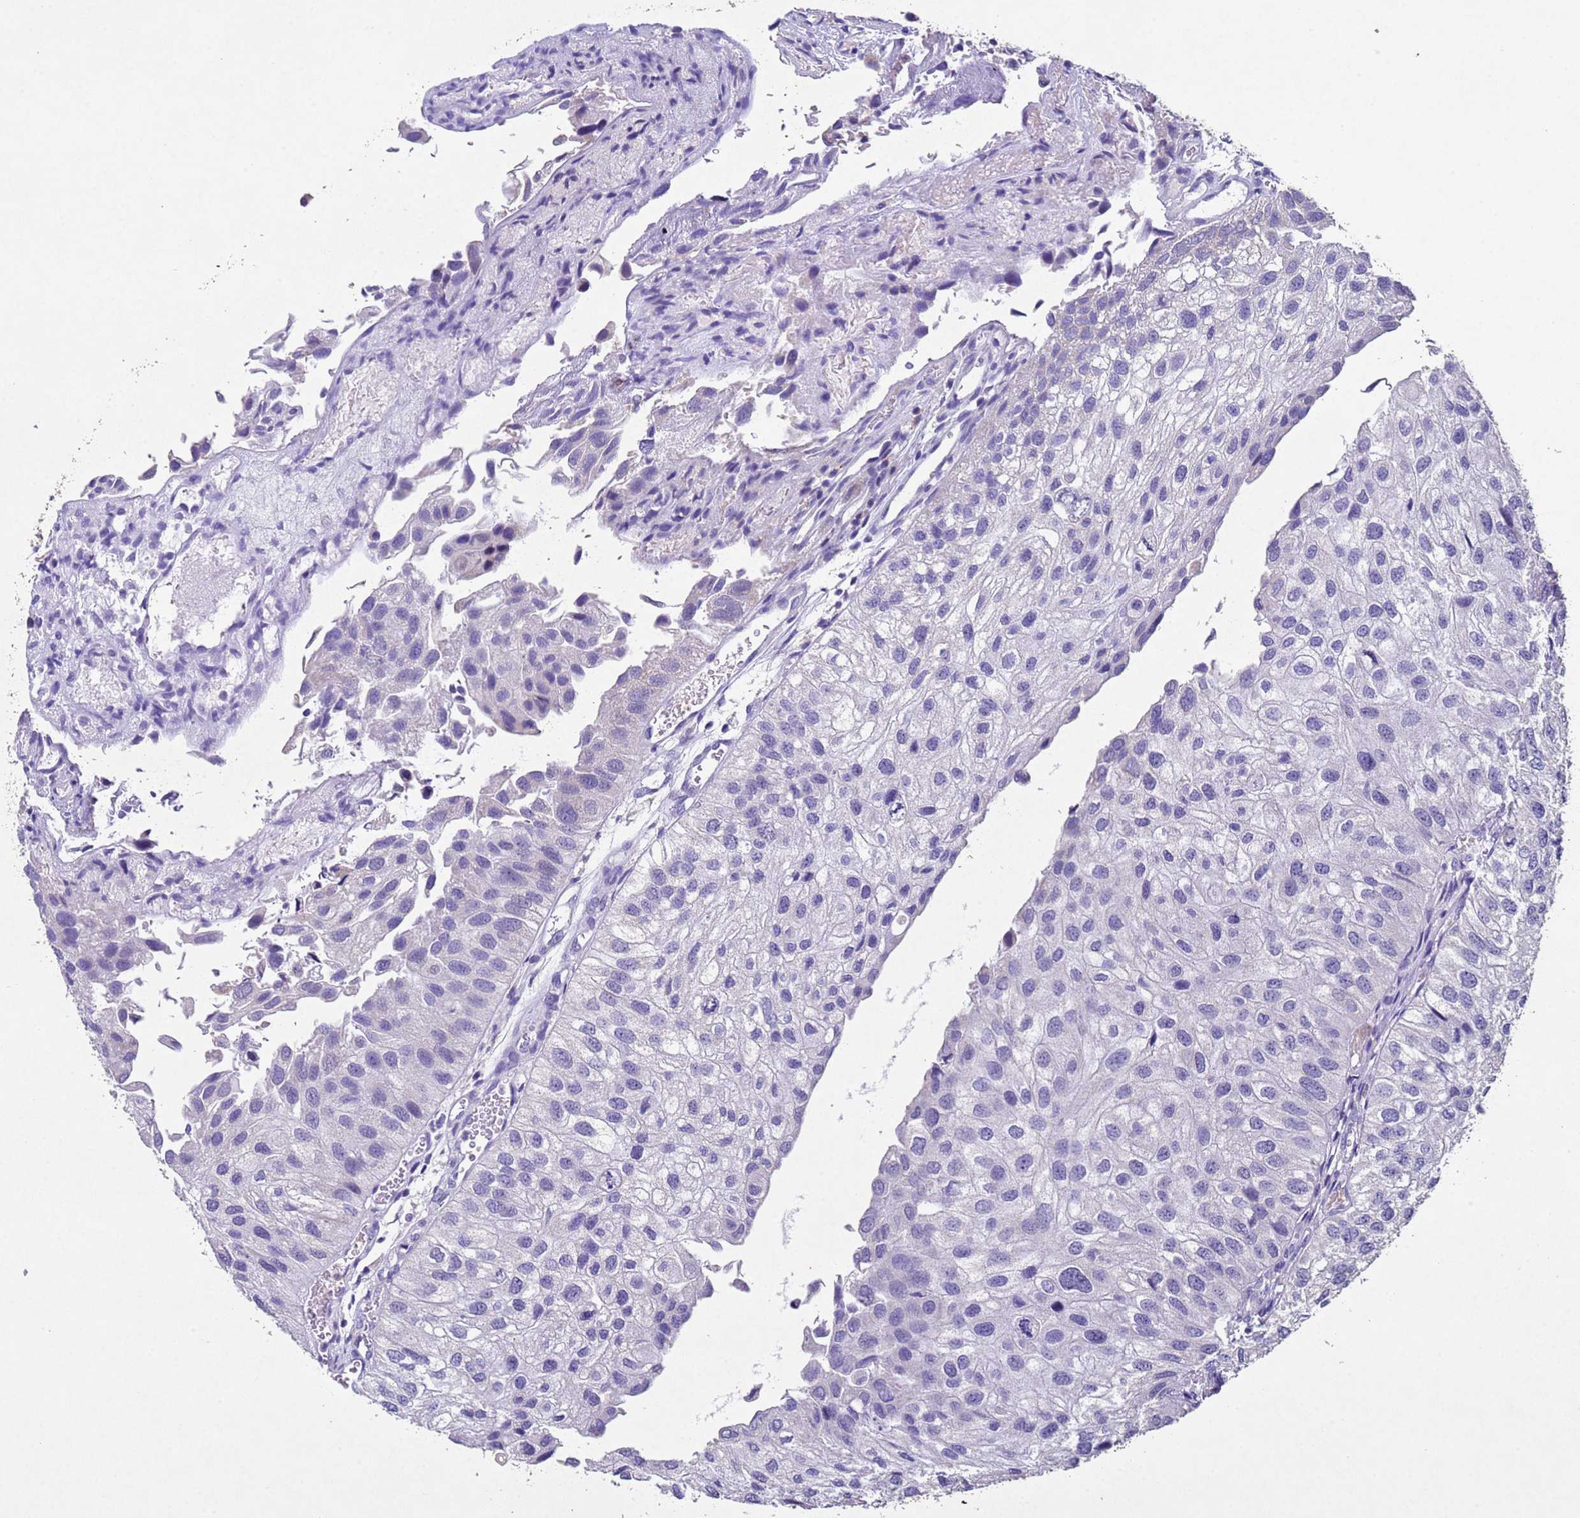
{"staining": {"intensity": "negative", "quantity": "none", "location": "none"}, "tissue": "urothelial cancer", "cell_type": "Tumor cells", "image_type": "cancer", "snomed": [{"axis": "morphology", "description": "Urothelial carcinoma, Low grade"}, {"axis": "topography", "description": "Urinary bladder"}], "caption": "Protein analysis of urothelial cancer demonstrates no significant positivity in tumor cells. (IHC, brightfield microscopy, high magnification).", "gene": "NLRP11", "patient": {"sex": "female", "age": 89}}